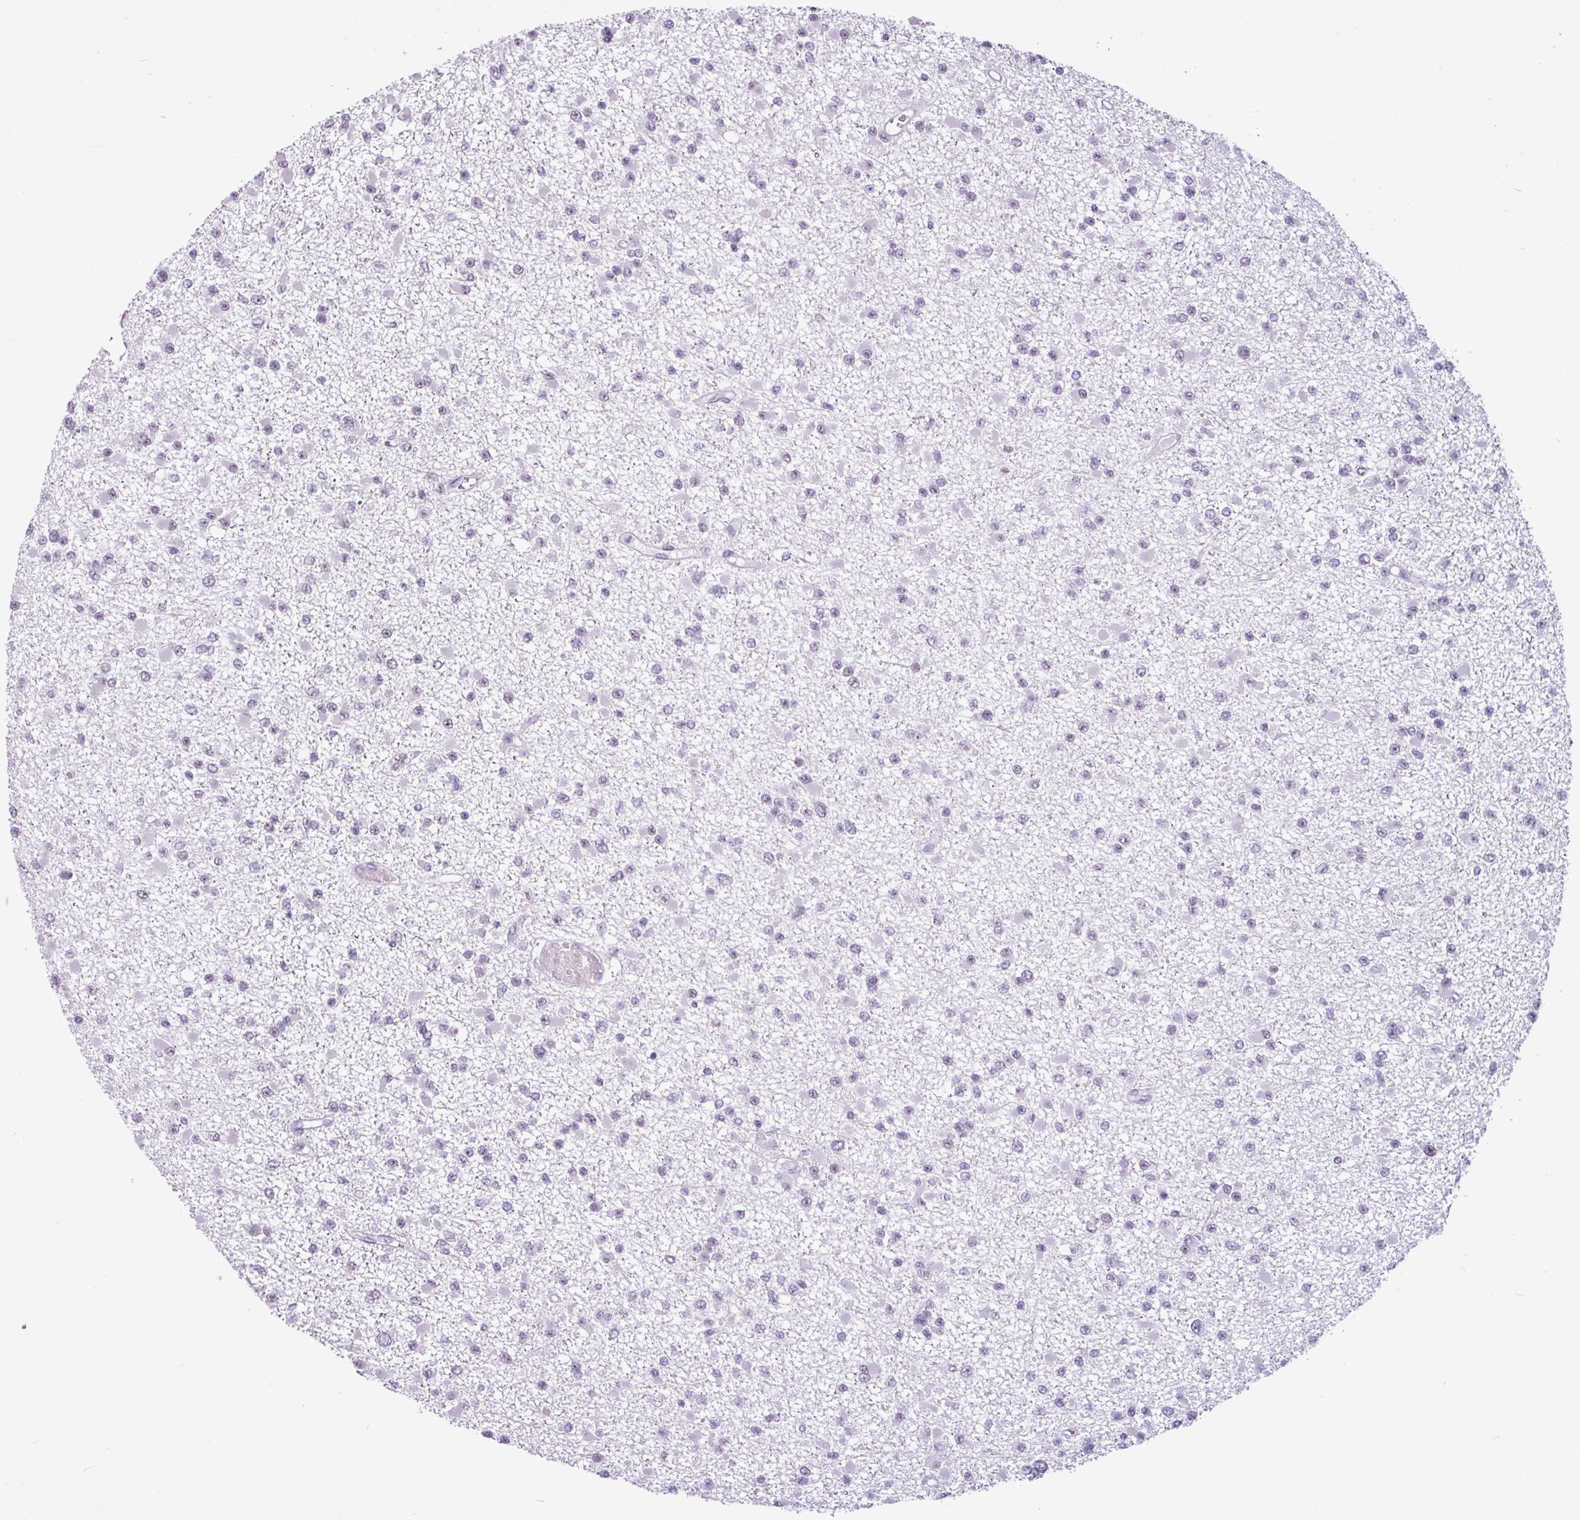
{"staining": {"intensity": "negative", "quantity": "none", "location": "none"}, "tissue": "glioma", "cell_type": "Tumor cells", "image_type": "cancer", "snomed": [{"axis": "morphology", "description": "Glioma, malignant, Low grade"}, {"axis": "topography", "description": "Brain"}], "caption": "DAB immunohistochemical staining of low-grade glioma (malignant) reveals no significant positivity in tumor cells.", "gene": "UTP18", "patient": {"sex": "female", "age": 22}}